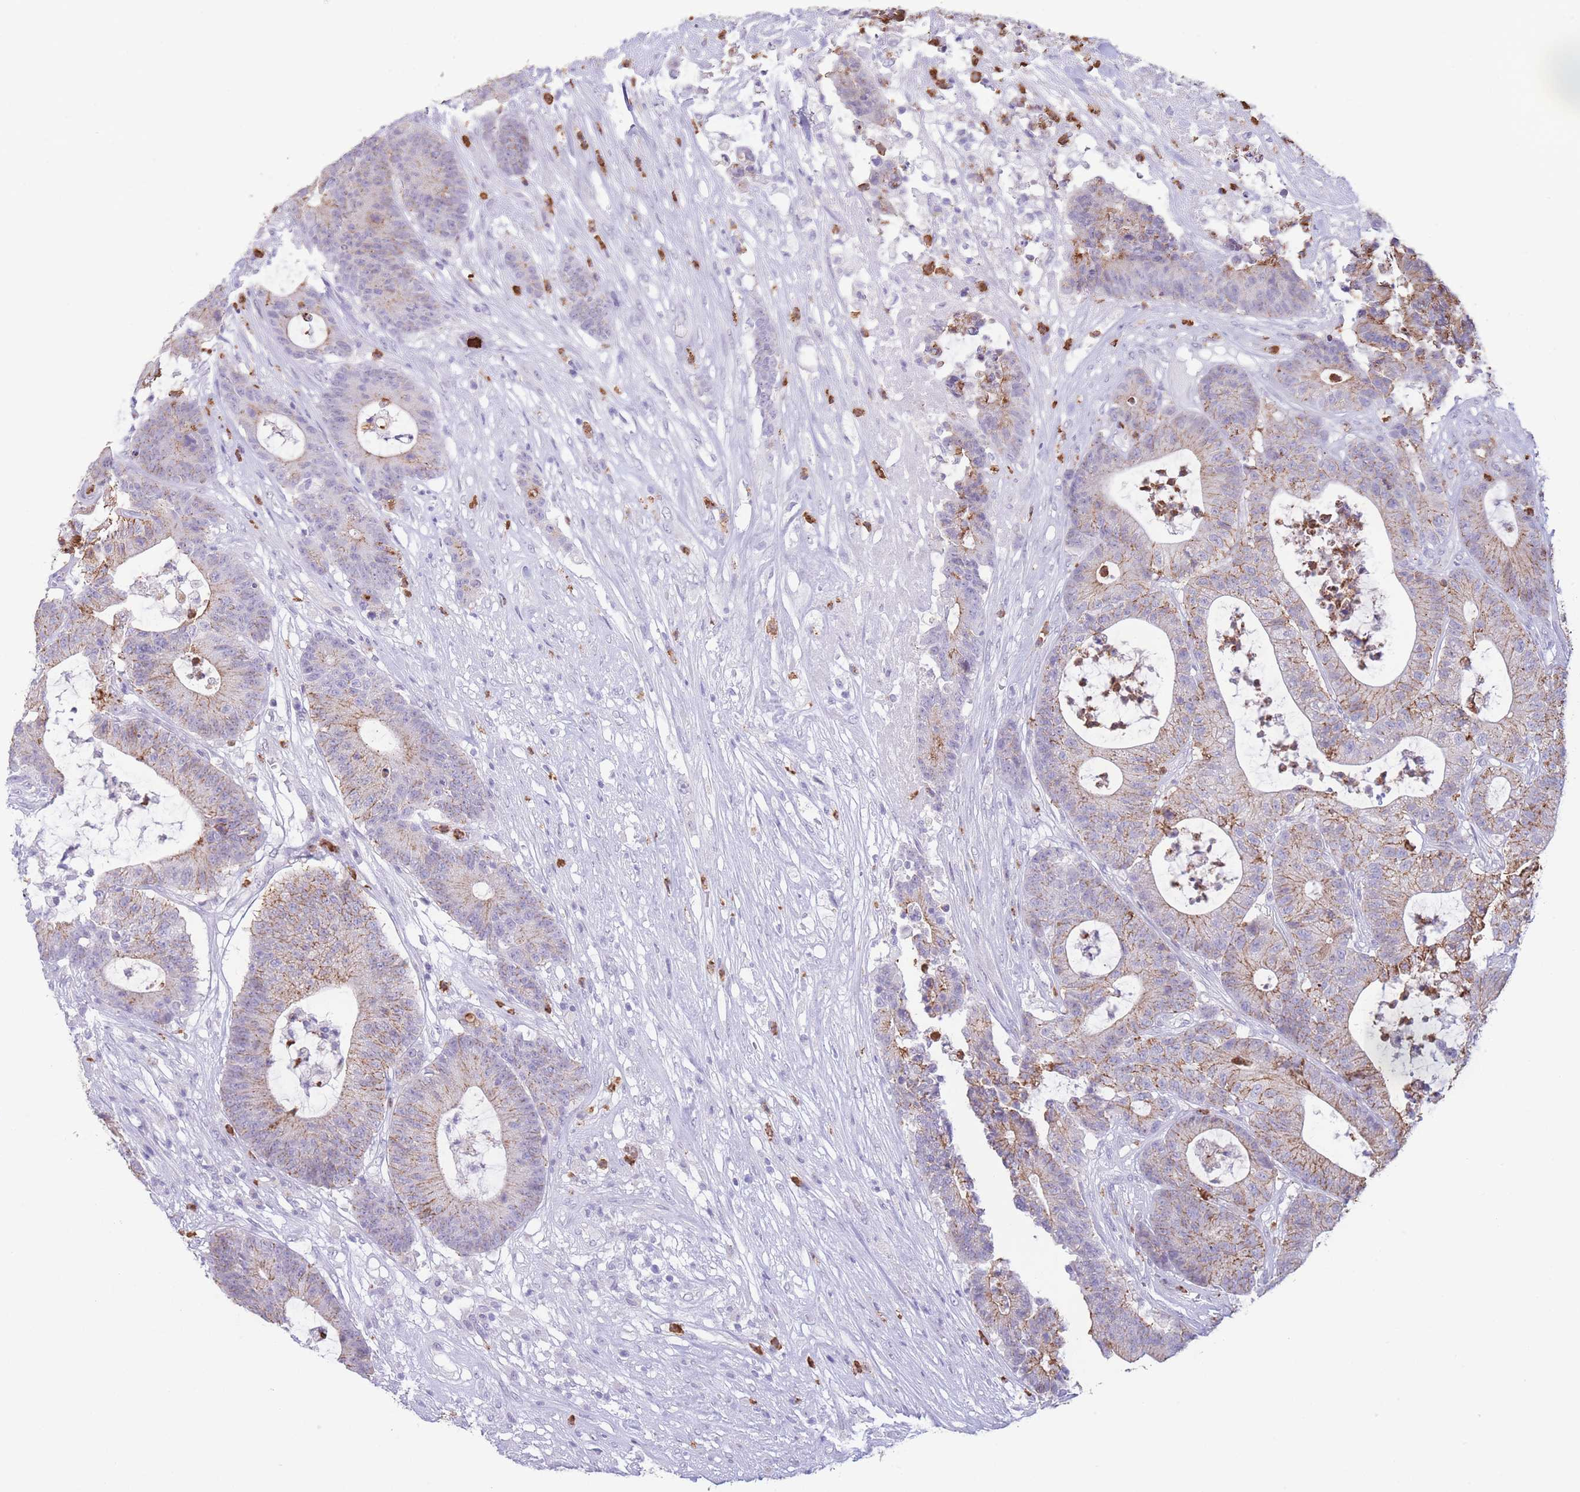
{"staining": {"intensity": "weak", "quantity": "25%-75%", "location": "cytoplasmic/membranous"}, "tissue": "colorectal cancer", "cell_type": "Tumor cells", "image_type": "cancer", "snomed": [{"axis": "morphology", "description": "Adenocarcinoma, NOS"}, {"axis": "topography", "description": "Colon"}], "caption": "Tumor cells display weak cytoplasmic/membranous positivity in approximately 25%-75% of cells in adenocarcinoma (colorectal).", "gene": "LCLAT1", "patient": {"sex": "female", "age": 84}}